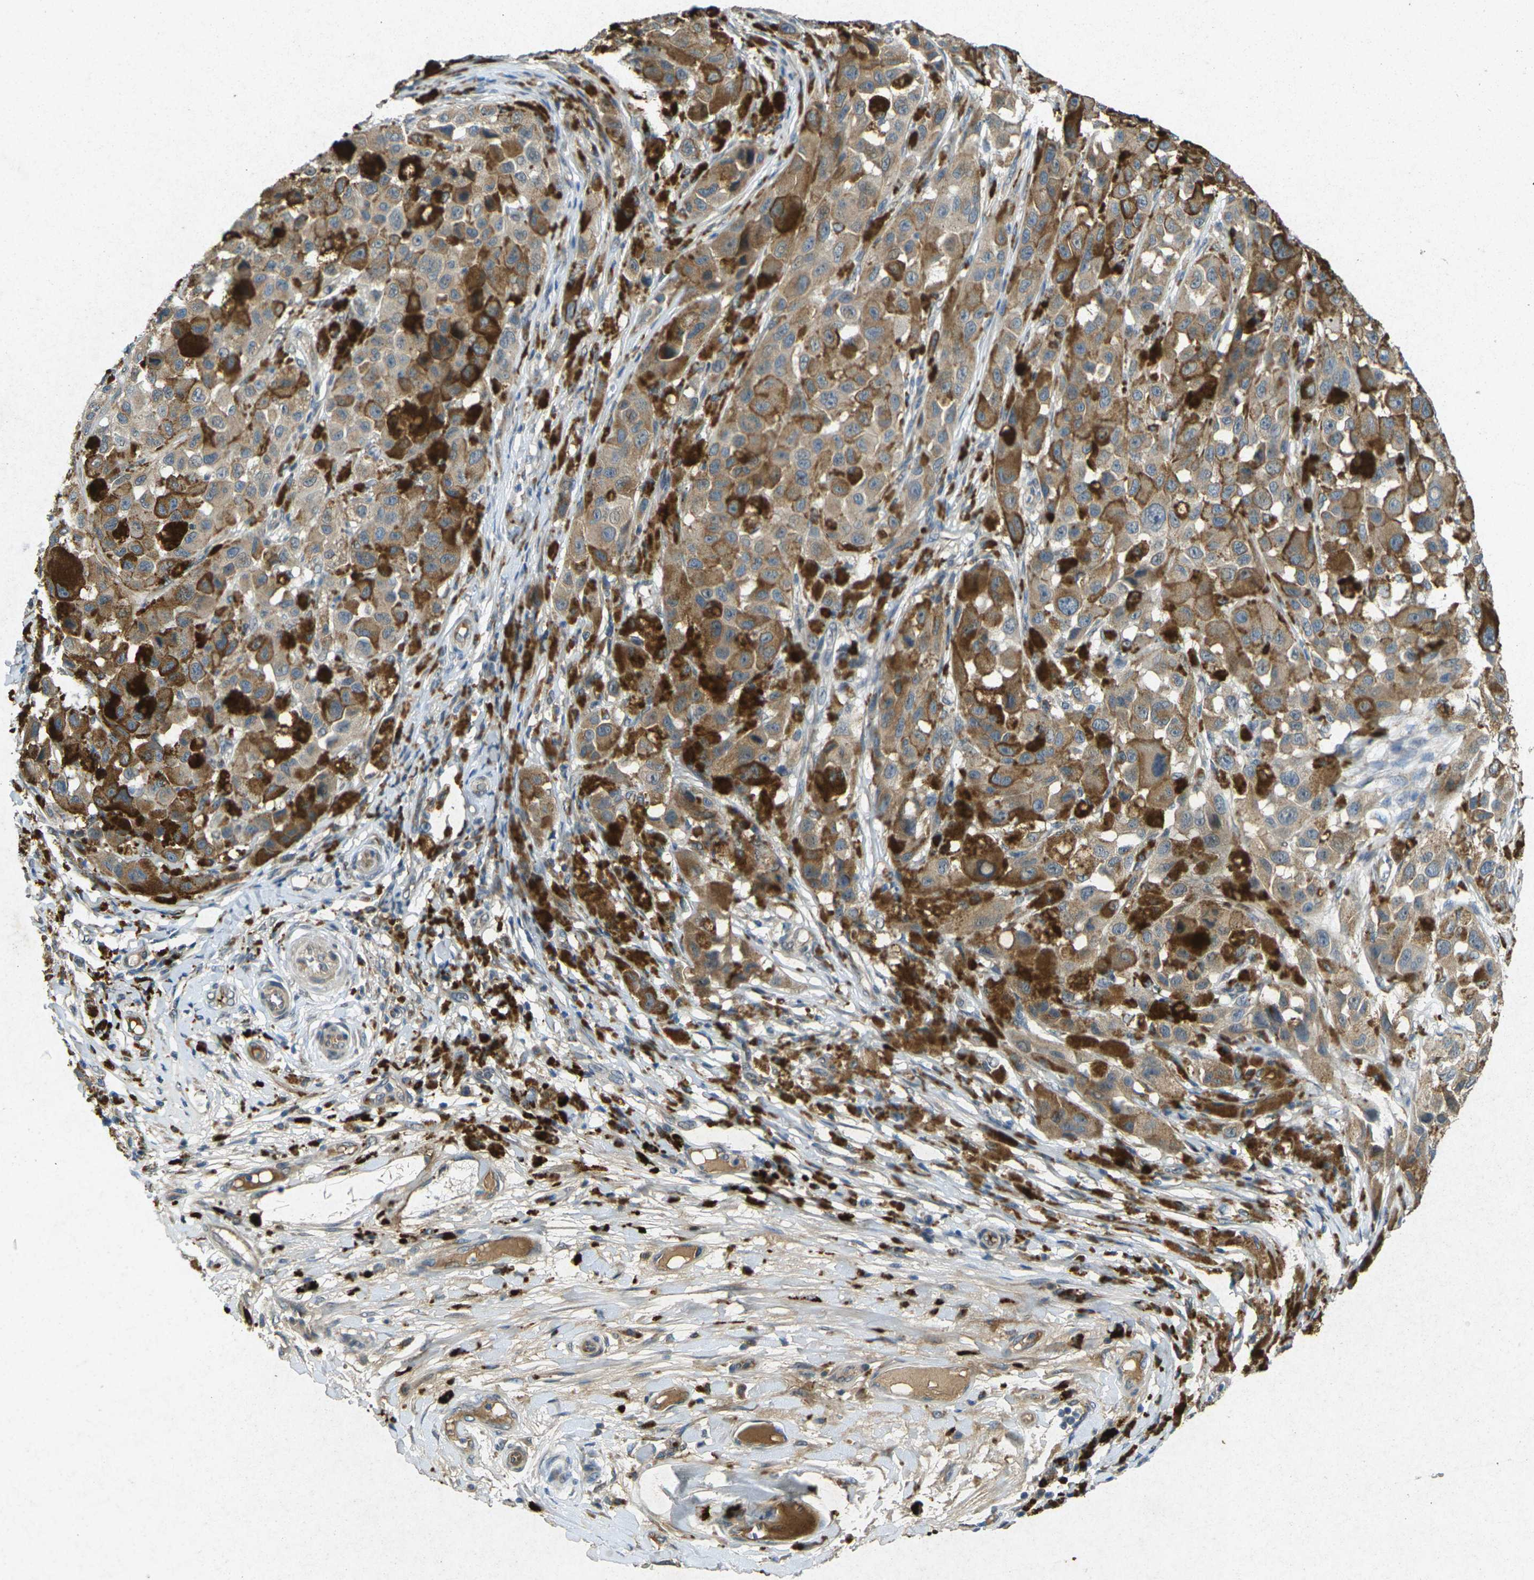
{"staining": {"intensity": "moderate", "quantity": ">75%", "location": "cytoplasmic/membranous"}, "tissue": "melanoma", "cell_type": "Tumor cells", "image_type": "cancer", "snomed": [{"axis": "morphology", "description": "Malignant melanoma, NOS"}, {"axis": "topography", "description": "Skin"}], "caption": "Immunohistochemical staining of human malignant melanoma reveals medium levels of moderate cytoplasmic/membranous protein staining in approximately >75% of tumor cells. The staining was performed using DAB (3,3'-diaminobenzidine) to visualize the protein expression in brown, while the nuclei were stained in blue with hematoxylin (Magnification: 20x).", "gene": "RGMA", "patient": {"sex": "female", "age": 46}}